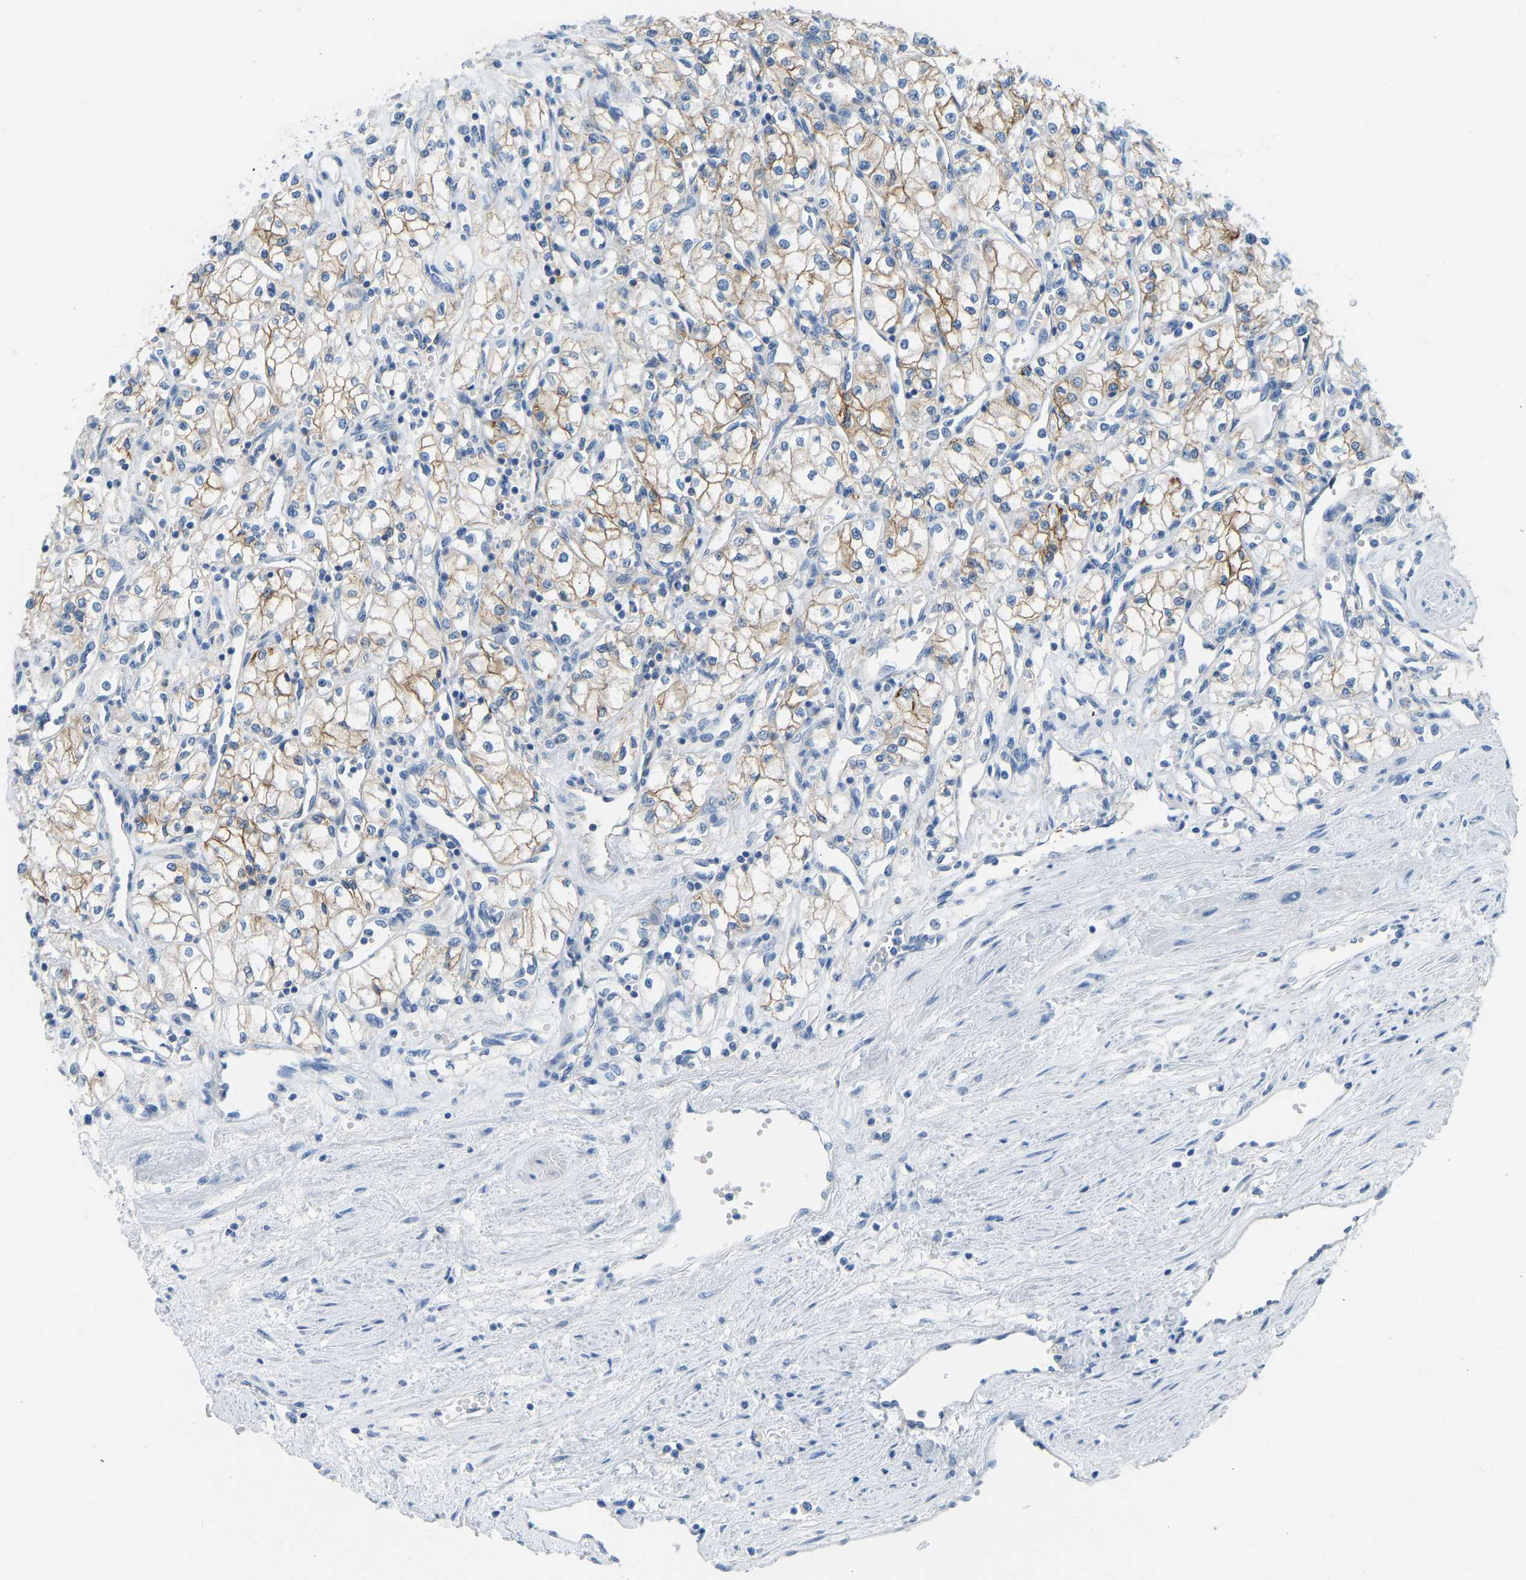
{"staining": {"intensity": "moderate", "quantity": ">75%", "location": "cytoplasmic/membranous"}, "tissue": "renal cancer", "cell_type": "Tumor cells", "image_type": "cancer", "snomed": [{"axis": "morphology", "description": "Adenocarcinoma, NOS"}, {"axis": "topography", "description": "Kidney"}], "caption": "Moderate cytoplasmic/membranous protein expression is present in about >75% of tumor cells in renal adenocarcinoma. (Stains: DAB in brown, nuclei in blue, Microscopy: brightfield microscopy at high magnification).", "gene": "ATP1A1", "patient": {"sex": "male", "age": 59}}